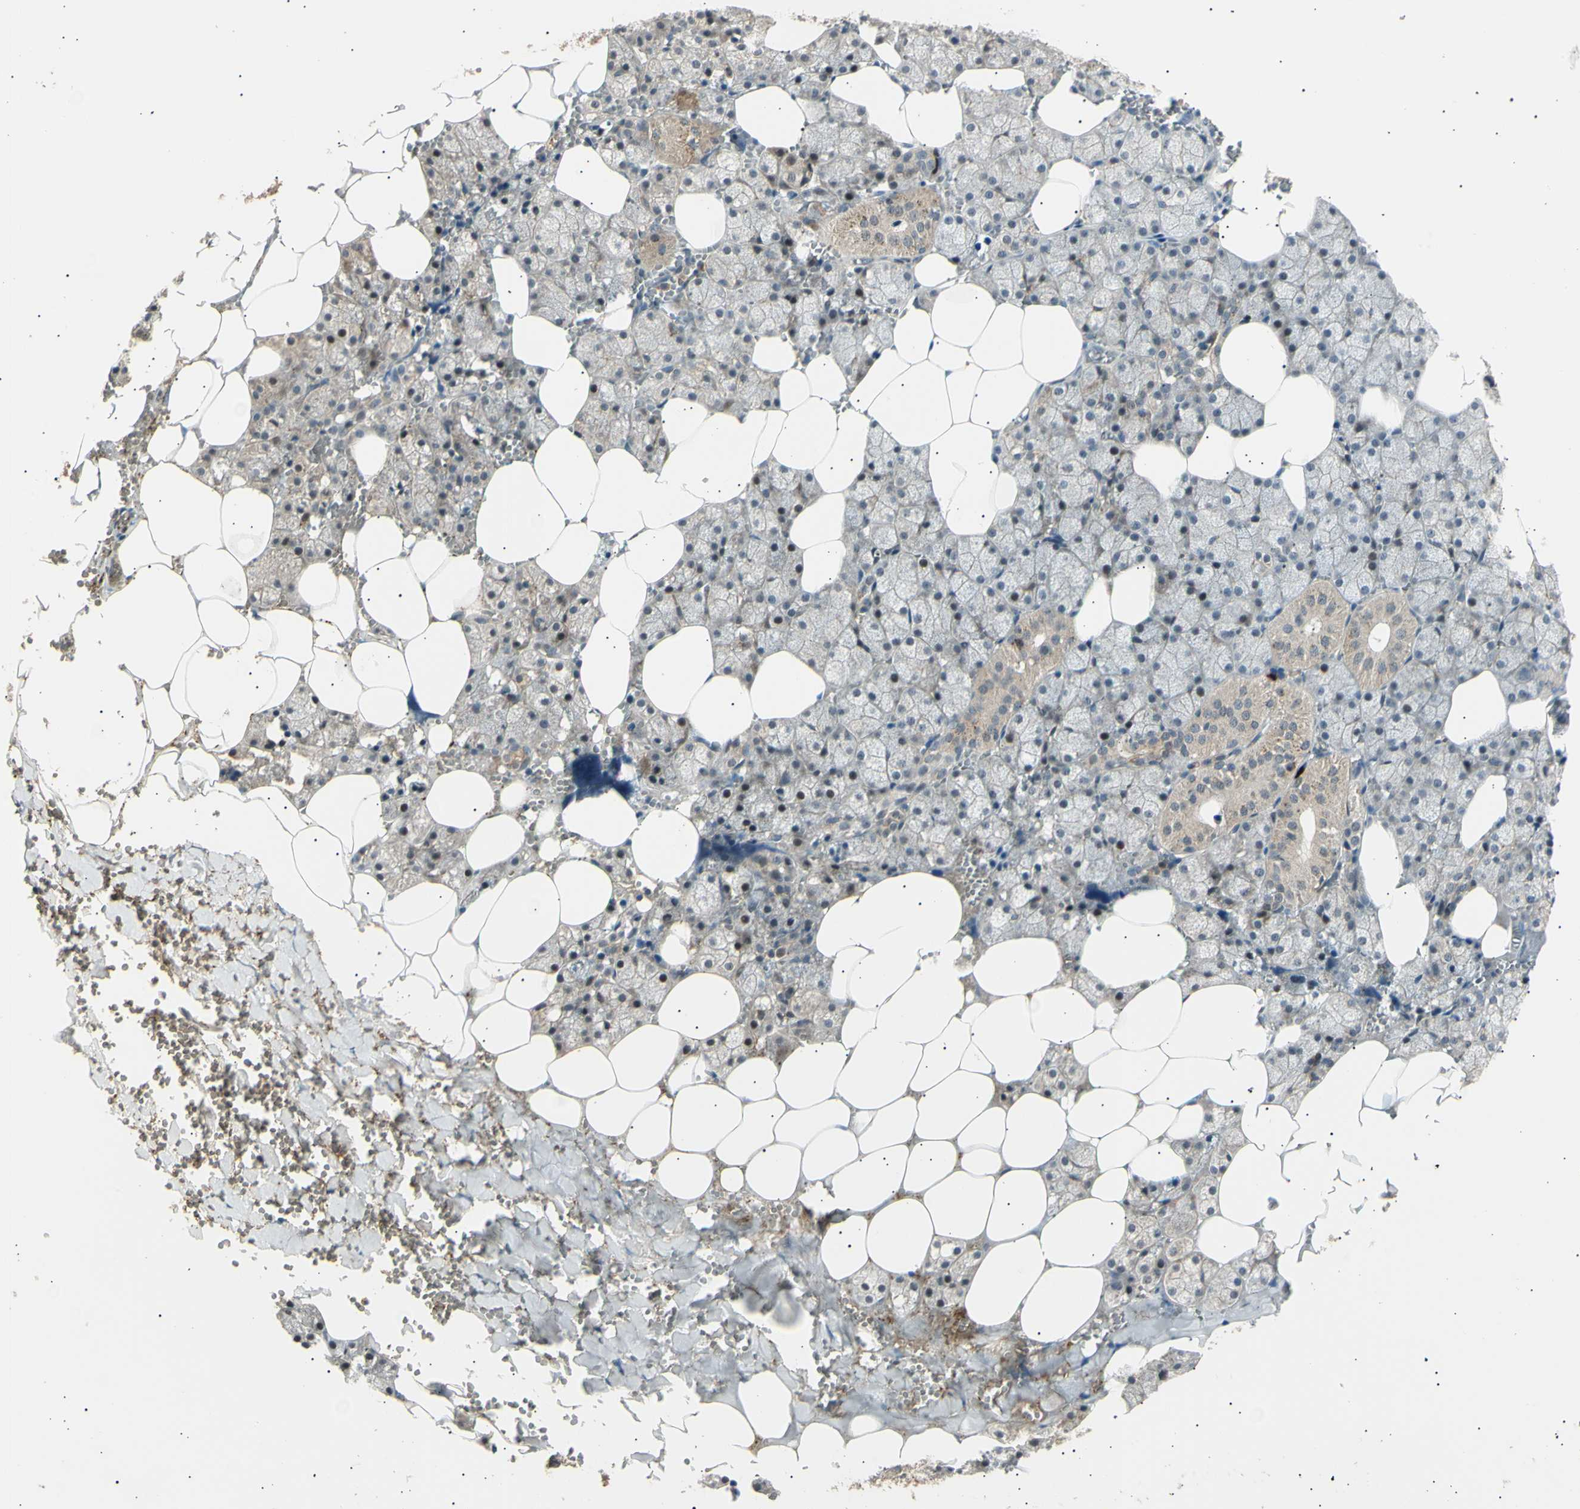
{"staining": {"intensity": "weak", "quantity": "25%-75%", "location": "cytoplasmic/membranous"}, "tissue": "salivary gland", "cell_type": "Glandular cells", "image_type": "normal", "snomed": [{"axis": "morphology", "description": "Normal tissue, NOS"}, {"axis": "topography", "description": "Salivary gland"}], "caption": "The micrograph shows immunohistochemical staining of benign salivary gland. There is weak cytoplasmic/membranous expression is appreciated in approximately 25%-75% of glandular cells.", "gene": "NUAK2", "patient": {"sex": "male", "age": 62}}